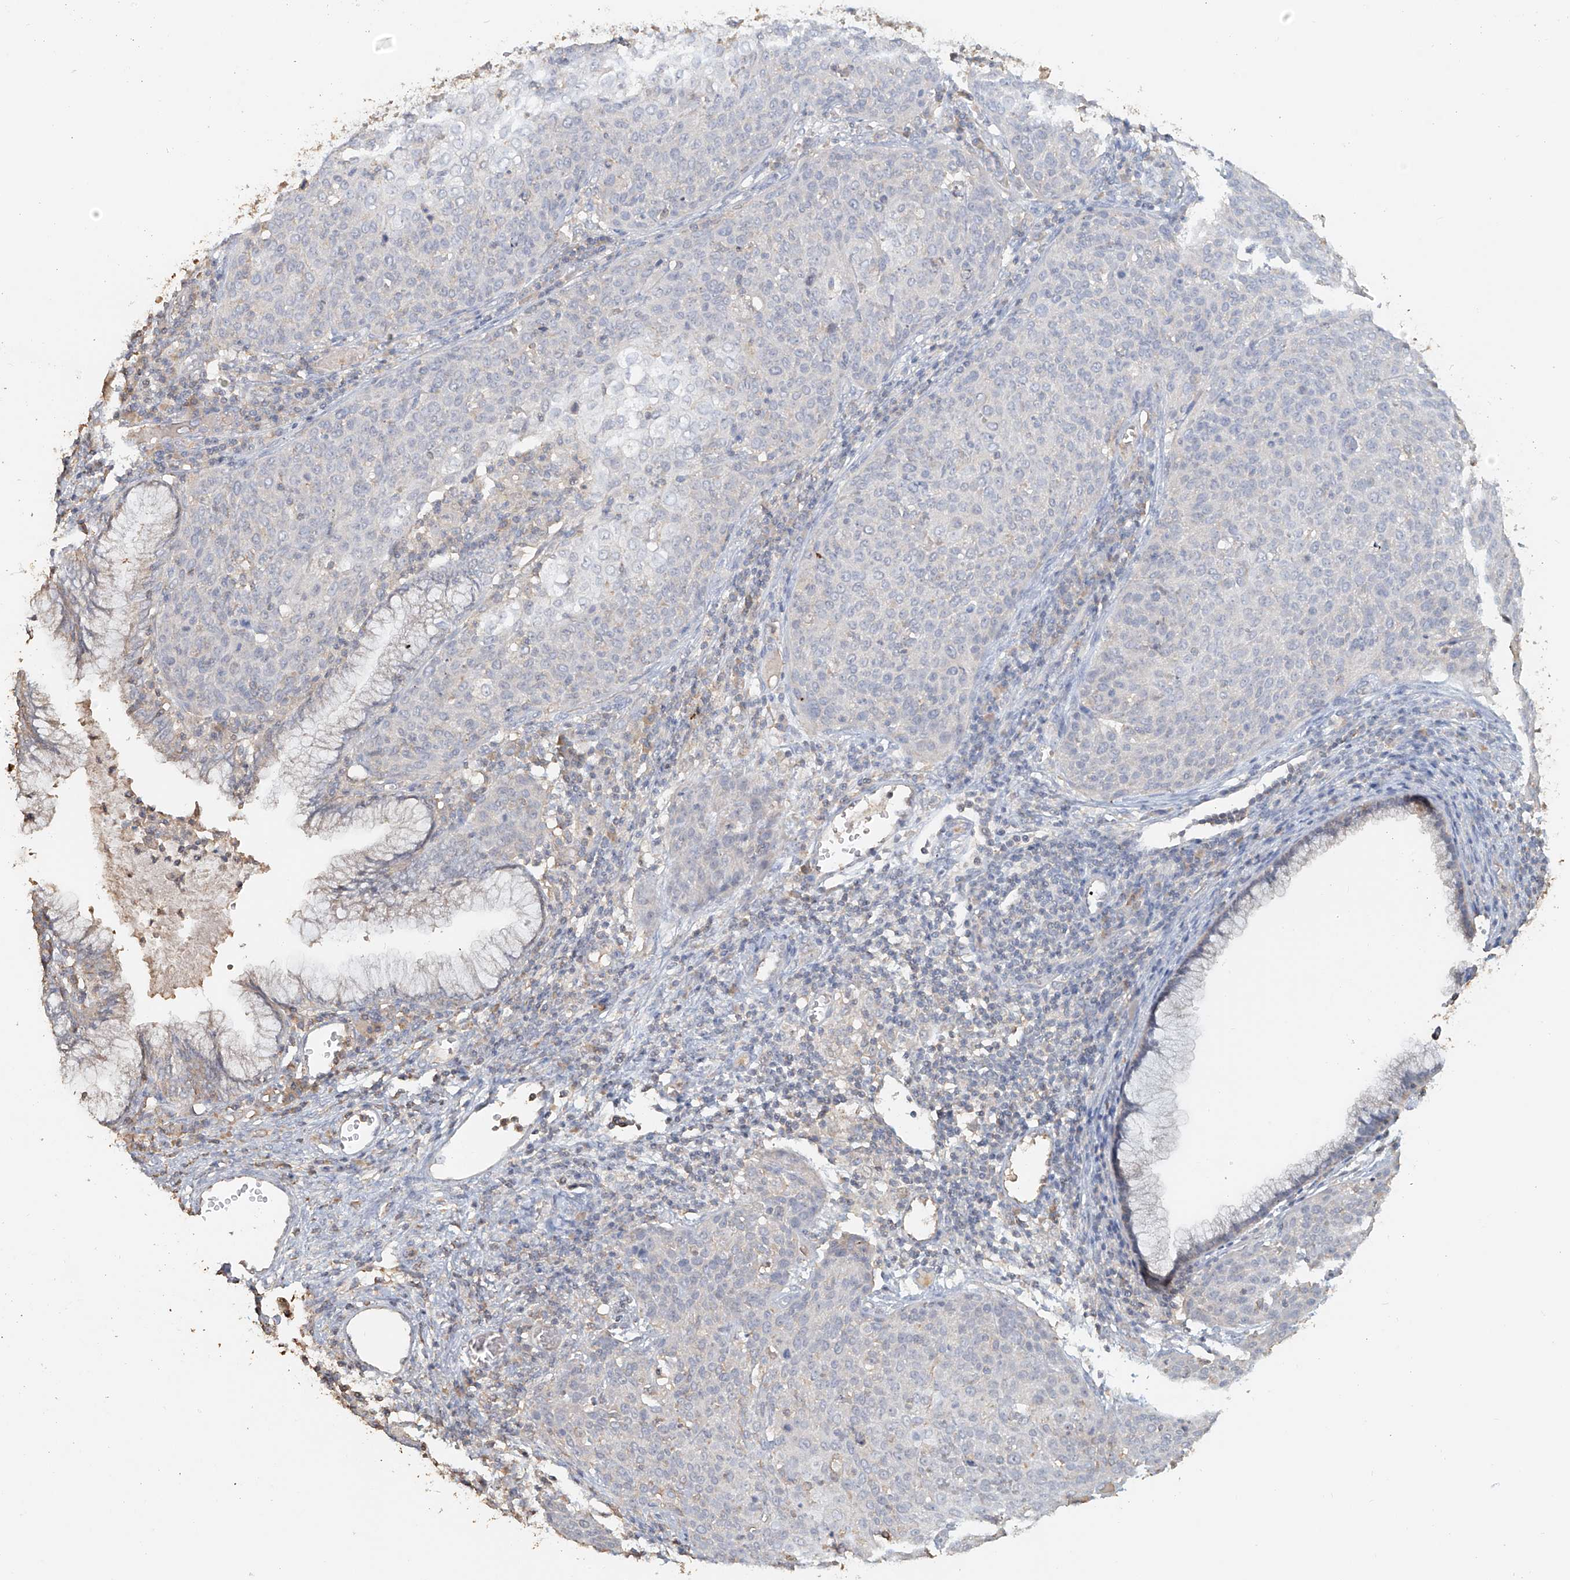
{"staining": {"intensity": "negative", "quantity": "none", "location": "none"}, "tissue": "cervical cancer", "cell_type": "Tumor cells", "image_type": "cancer", "snomed": [{"axis": "morphology", "description": "Squamous cell carcinoma, NOS"}, {"axis": "topography", "description": "Cervix"}], "caption": "Cervical squamous cell carcinoma stained for a protein using immunohistochemistry reveals no expression tumor cells.", "gene": "NPHS1", "patient": {"sex": "female", "age": 38}}